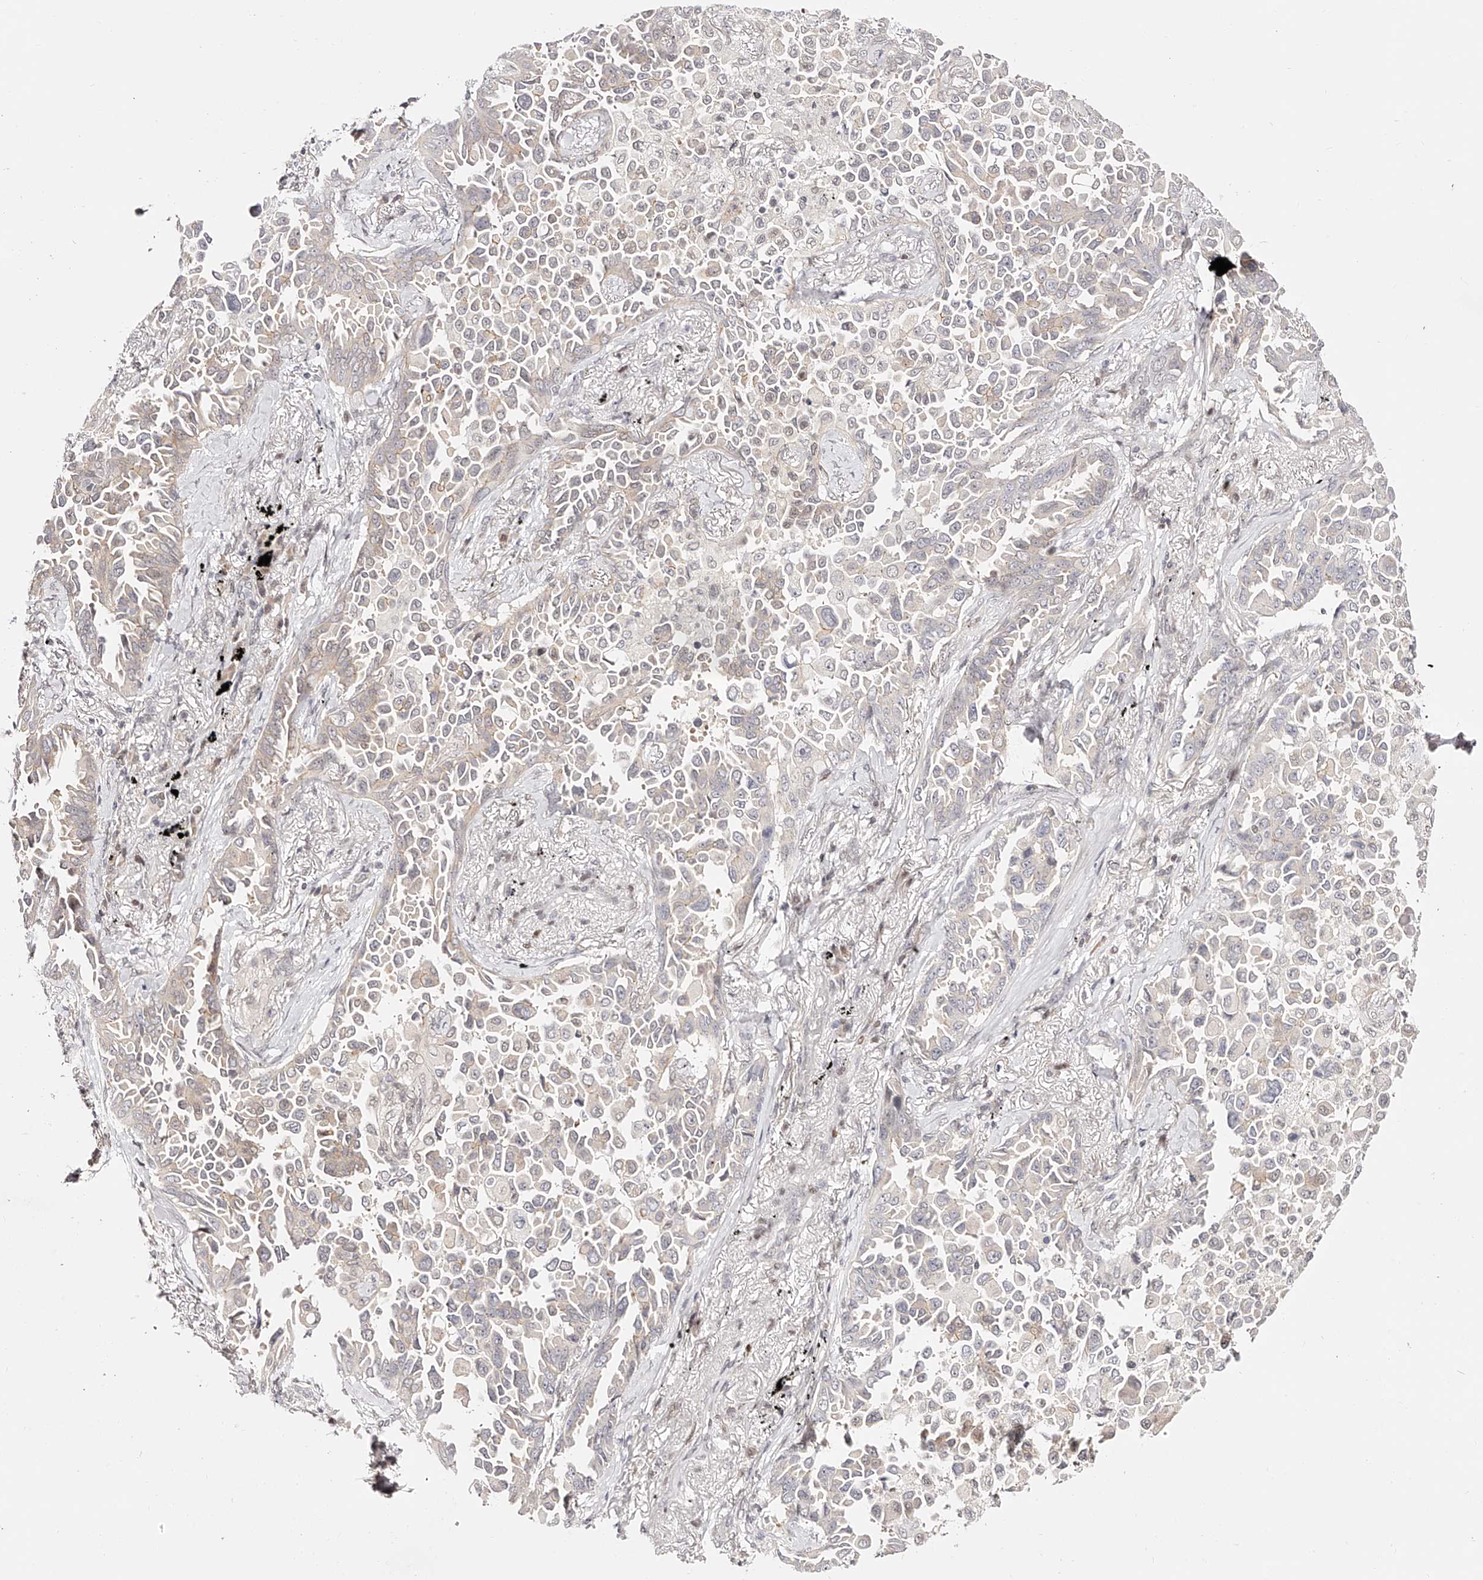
{"staining": {"intensity": "negative", "quantity": "none", "location": "none"}, "tissue": "lung cancer", "cell_type": "Tumor cells", "image_type": "cancer", "snomed": [{"axis": "morphology", "description": "Adenocarcinoma, NOS"}, {"axis": "topography", "description": "Lung"}], "caption": "Lung cancer was stained to show a protein in brown. There is no significant positivity in tumor cells.", "gene": "USF3", "patient": {"sex": "female", "age": 67}}